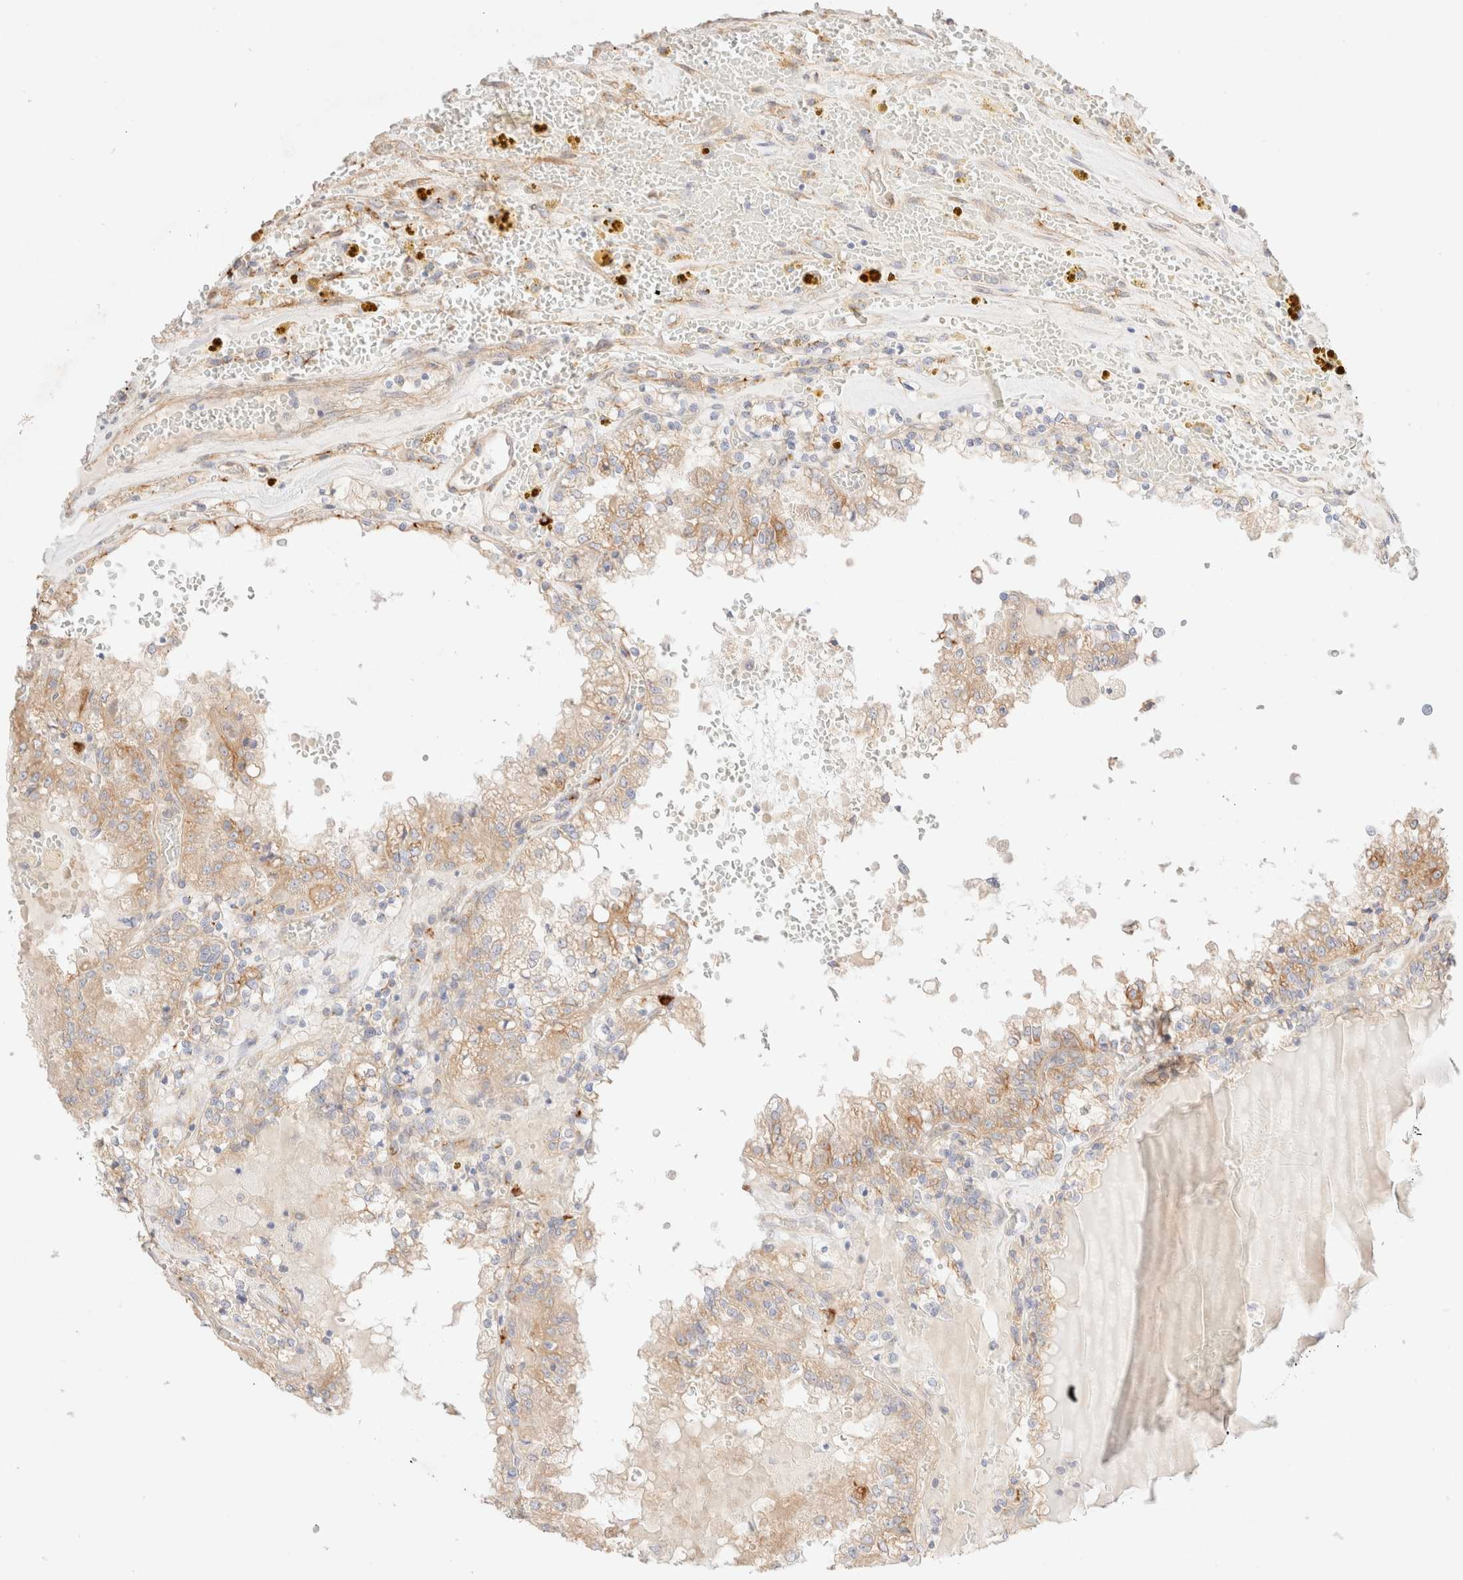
{"staining": {"intensity": "weak", "quantity": ">75%", "location": "cytoplasmic/membranous"}, "tissue": "renal cancer", "cell_type": "Tumor cells", "image_type": "cancer", "snomed": [{"axis": "morphology", "description": "Adenocarcinoma, NOS"}, {"axis": "topography", "description": "Kidney"}], "caption": "Immunohistochemistry photomicrograph of neoplastic tissue: human renal cancer (adenocarcinoma) stained using immunohistochemistry reveals low levels of weak protein expression localized specifically in the cytoplasmic/membranous of tumor cells, appearing as a cytoplasmic/membranous brown color.", "gene": "NIBAN2", "patient": {"sex": "female", "age": 56}}